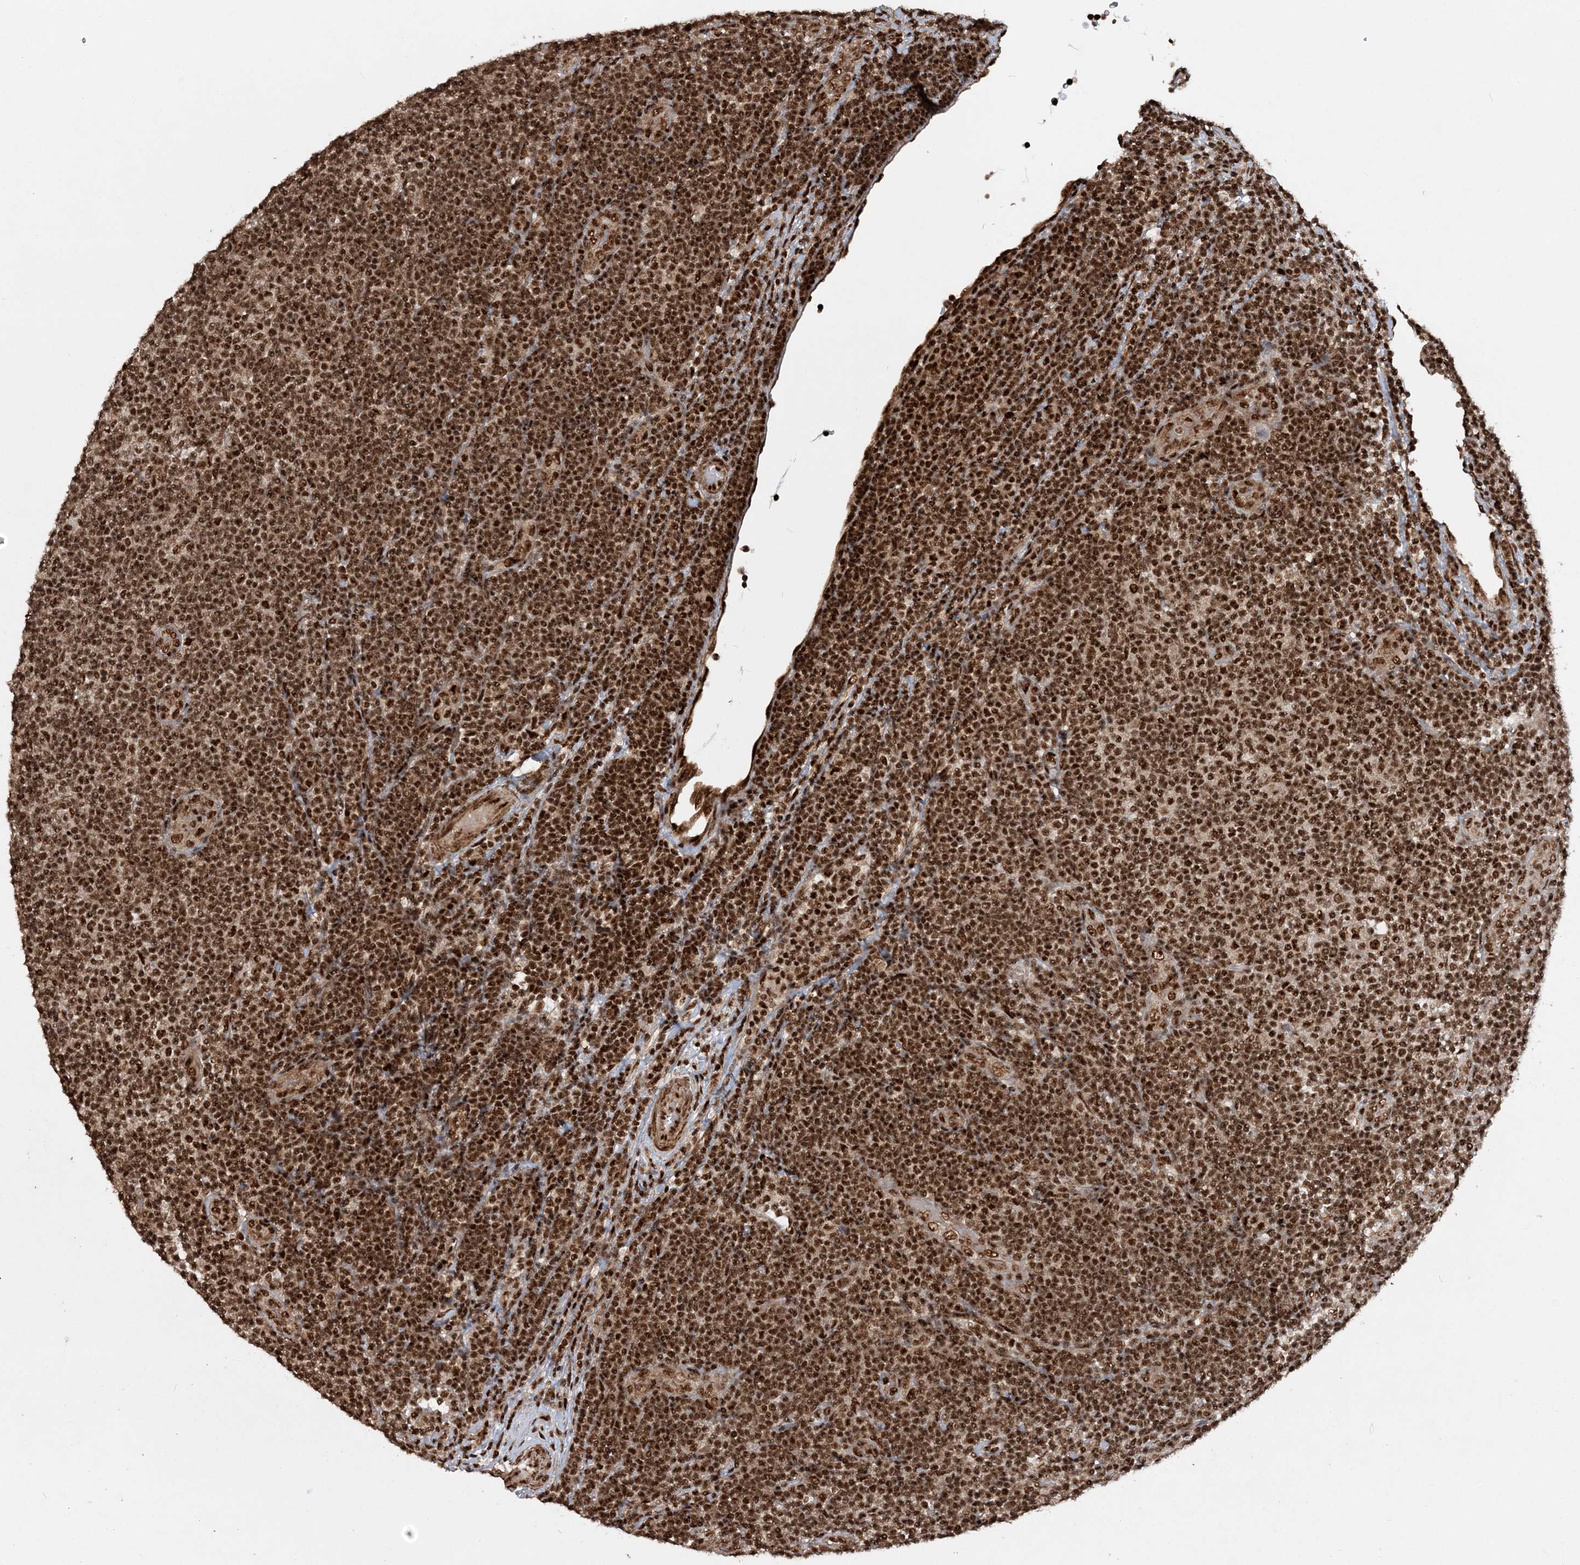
{"staining": {"intensity": "strong", "quantity": ">75%", "location": "nuclear"}, "tissue": "lymphoma", "cell_type": "Tumor cells", "image_type": "cancer", "snomed": [{"axis": "morphology", "description": "Malignant lymphoma, non-Hodgkin's type, Low grade"}, {"axis": "topography", "description": "Lymph node"}], "caption": "Lymphoma stained with DAB (3,3'-diaminobenzidine) immunohistochemistry (IHC) exhibits high levels of strong nuclear expression in approximately >75% of tumor cells.", "gene": "EXOSC8", "patient": {"sex": "male", "age": 83}}